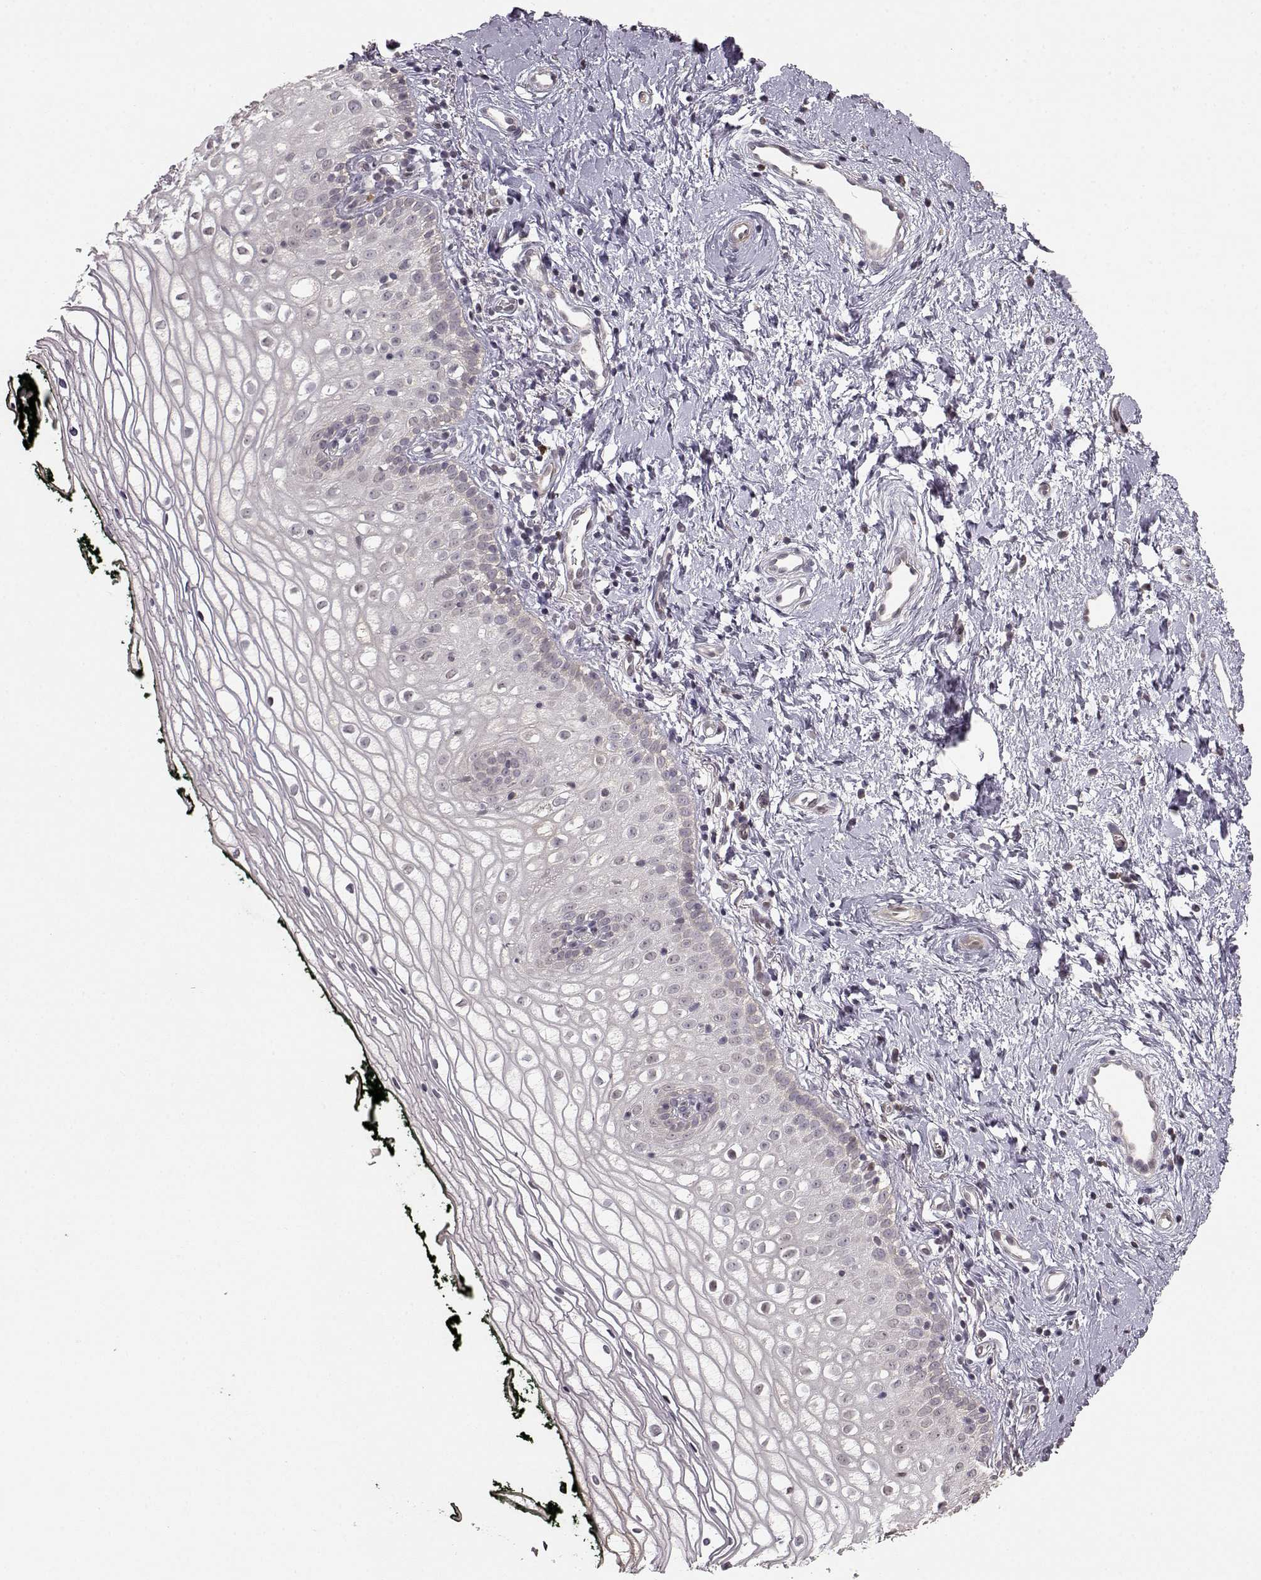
{"staining": {"intensity": "negative", "quantity": "none", "location": "none"}, "tissue": "vagina", "cell_type": "Squamous epithelial cells", "image_type": "normal", "snomed": [{"axis": "morphology", "description": "Normal tissue, NOS"}, {"axis": "topography", "description": "Vagina"}], "caption": "This is a histopathology image of IHC staining of unremarkable vagina, which shows no staining in squamous epithelial cells.", "gene": "BACH2", "patient": {"sex": "female", "age": 47}}